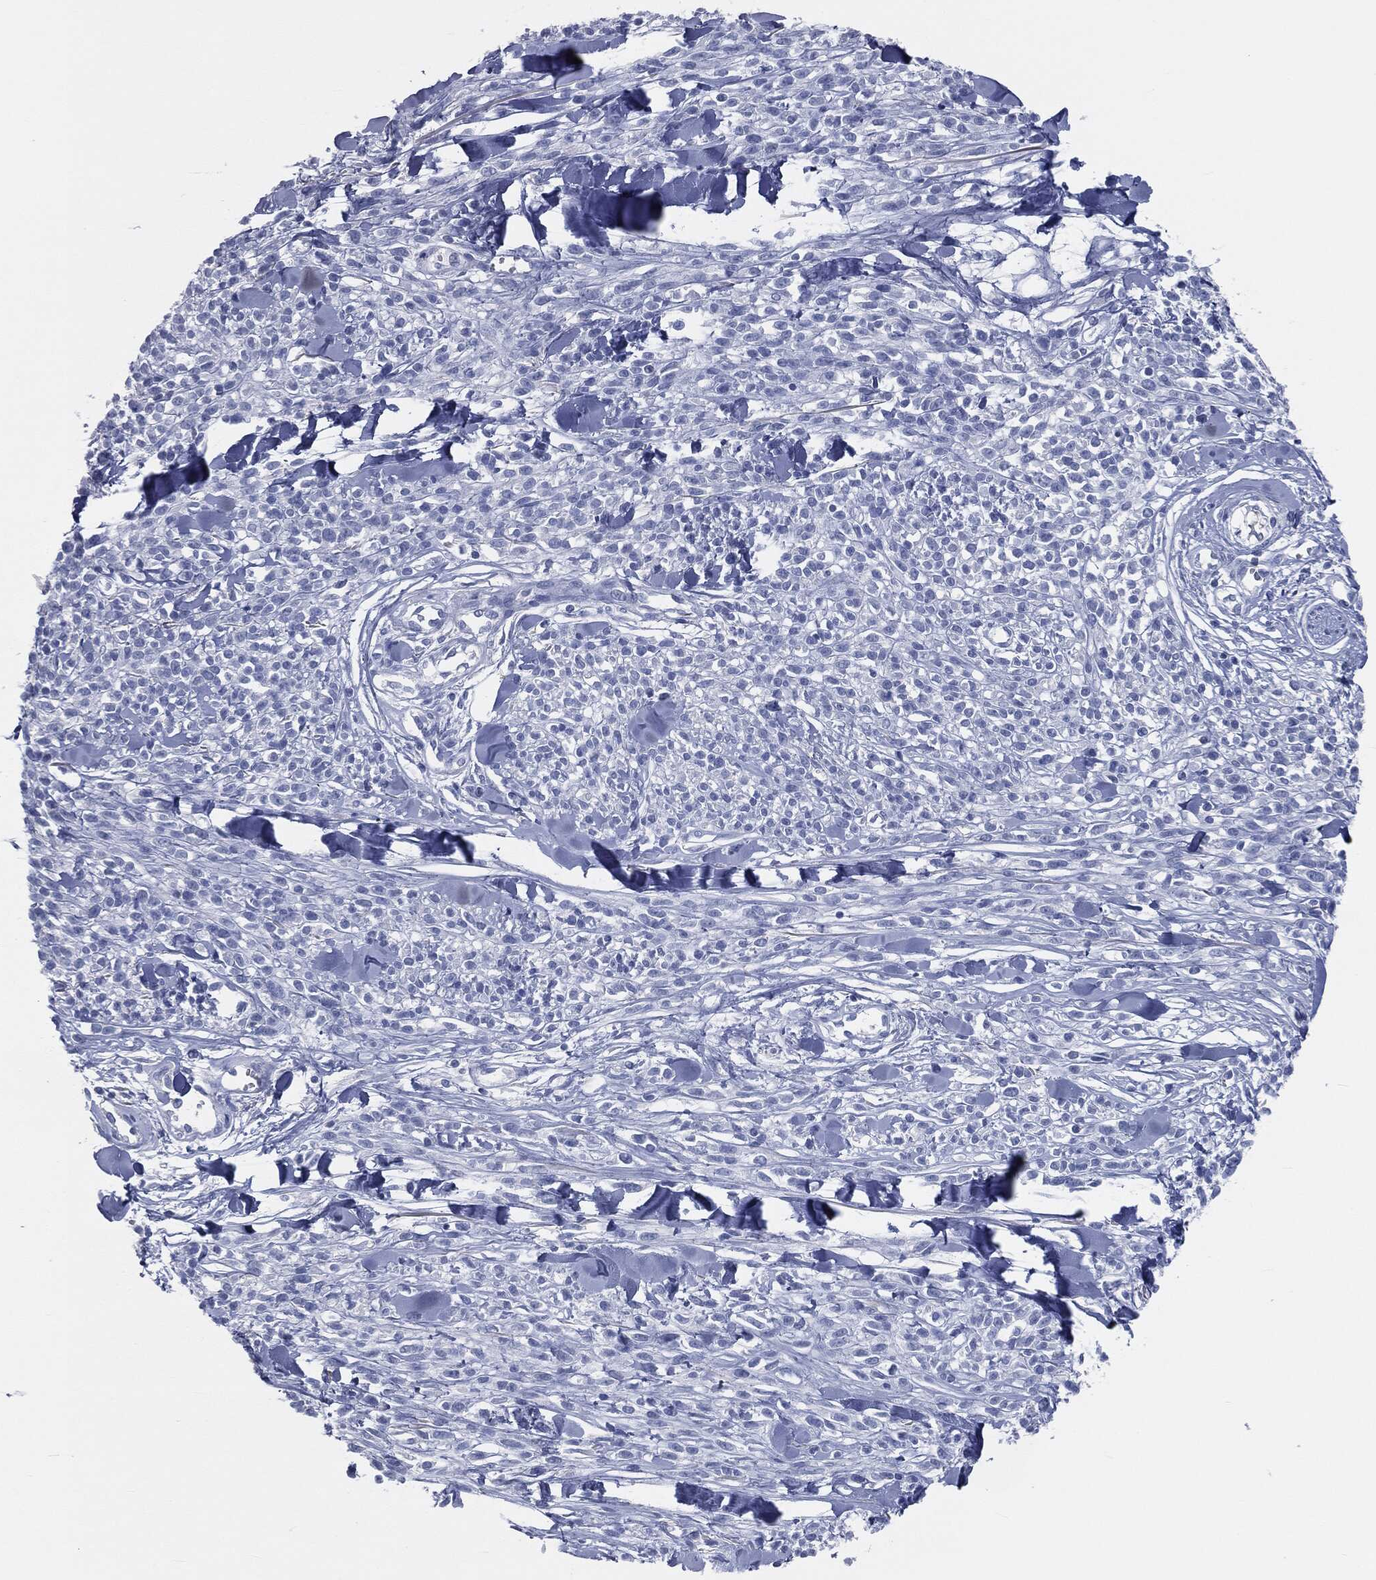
{"staining": {"intensity": "negative", "quantity": "none", "location": "none"}, "tissue": "melanoma", "cell_type": "Tumor cells", "image_type": "cancer", "snomed": [{"axis": "morphology", "description": "Malignant melanoma, NOS"}, {"axis": "topography", "description": "Skin"}, {"axis": "topography", "description": "Skin of trunk"}], "caption": "Tumor cells are negative for protein expression in human melanoma.", "gene": "CAV3", "patient": {"sex": "male", "age": 74}}